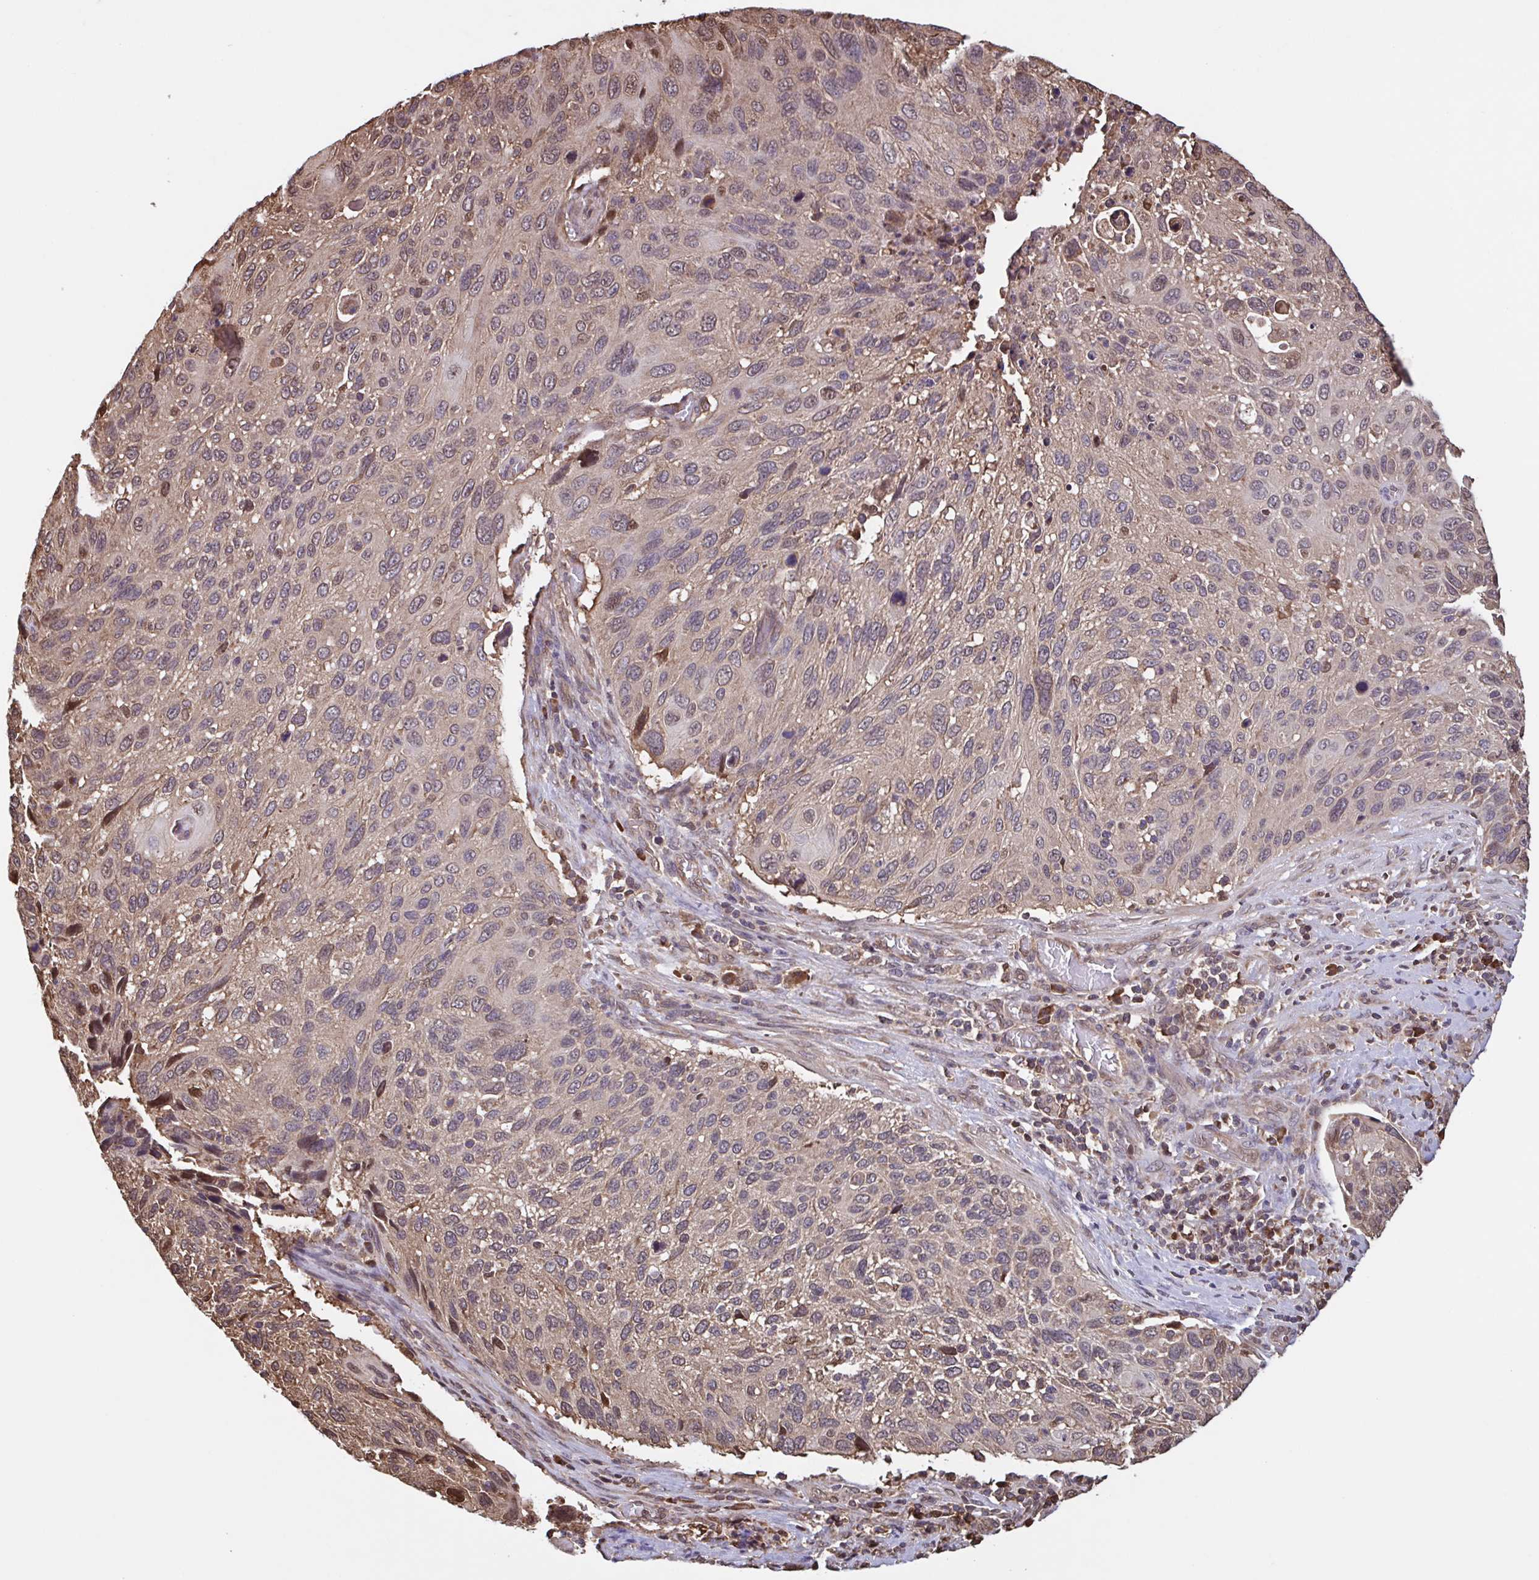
{"staining": {"intensity": "weak", "quantity": "<25%", "location": "cytoplasmic/membranous,nuclear"}, "tissue": "cervical cancer", "cell_type": "Tumor cells", "image_type": "cancer", "snomed": [{"axis": "morphology", "description": "Squamous cell carcinoma, NOS"}, {"axis": "topography", "description": "Cervix"}], "caption": "Tumor cells are negative for brown protein staining in squamous cell carcinoma (cervical).", "gene": "SEC63", "patient": {"sex": "female", "age": 70}}